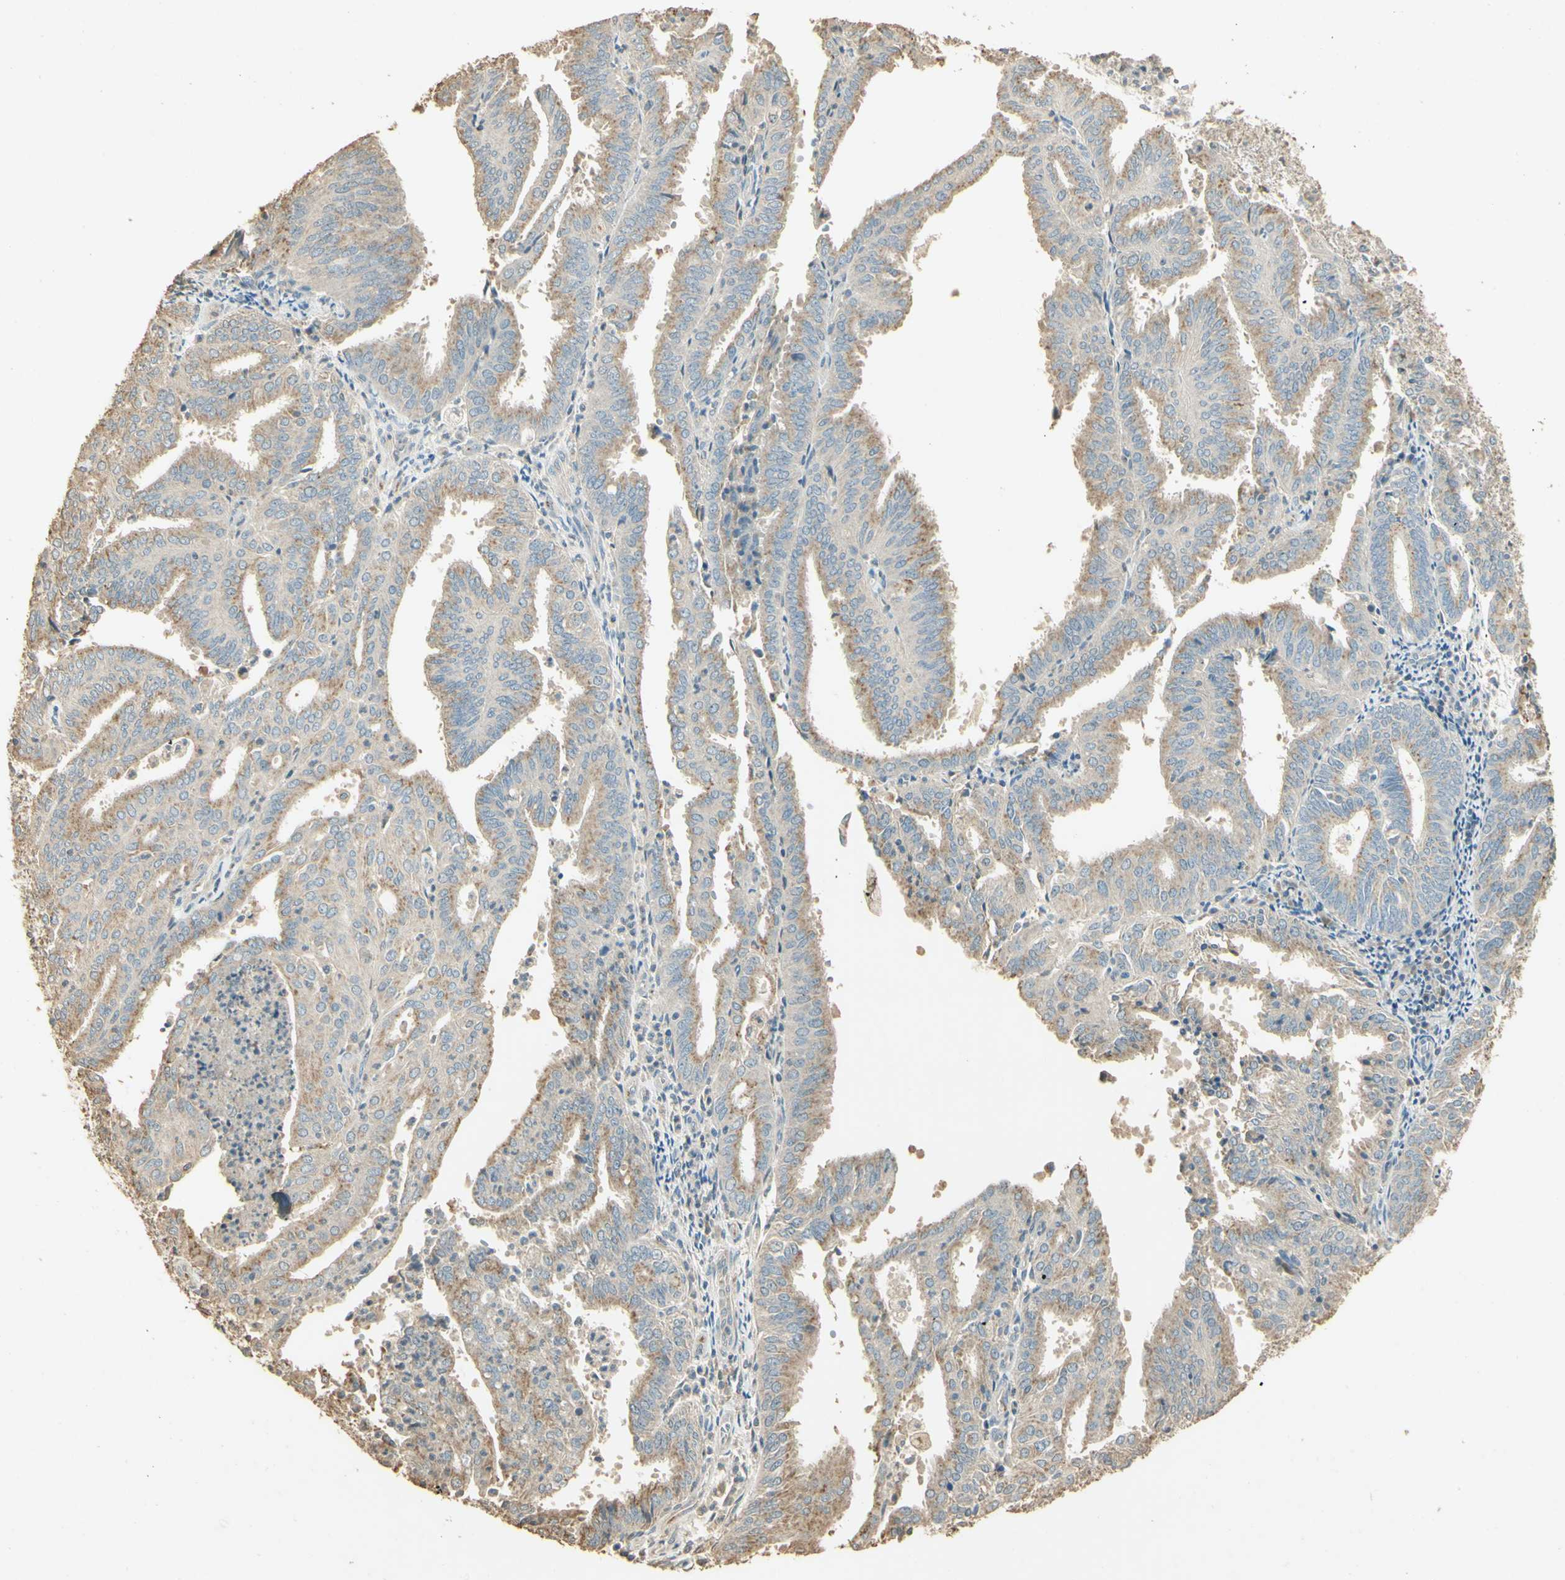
{"staining": {"intensity": "weak", "quantity": "25%-75%", "location": "cytoplasmic/membranous"}, "tissue": "endometrial cancer", "cell_type": "Tumor cells", "image_type": "cancer", "snomed": [{"axis": "morphology", "description": "Adenocarcinoma, NOS"}, {"axis": "topography", "description": "Uterus"}], "caption": "A high-resolution micrograph shows immunohistochemistry staining of adenocarcinoma (endometrial), which displays weak cytoplasmic/membranous positivity in approximately 25%-75% of tumor cells.", "gene": "UXS1", "patient": {"sex": "female", "age": 60}}